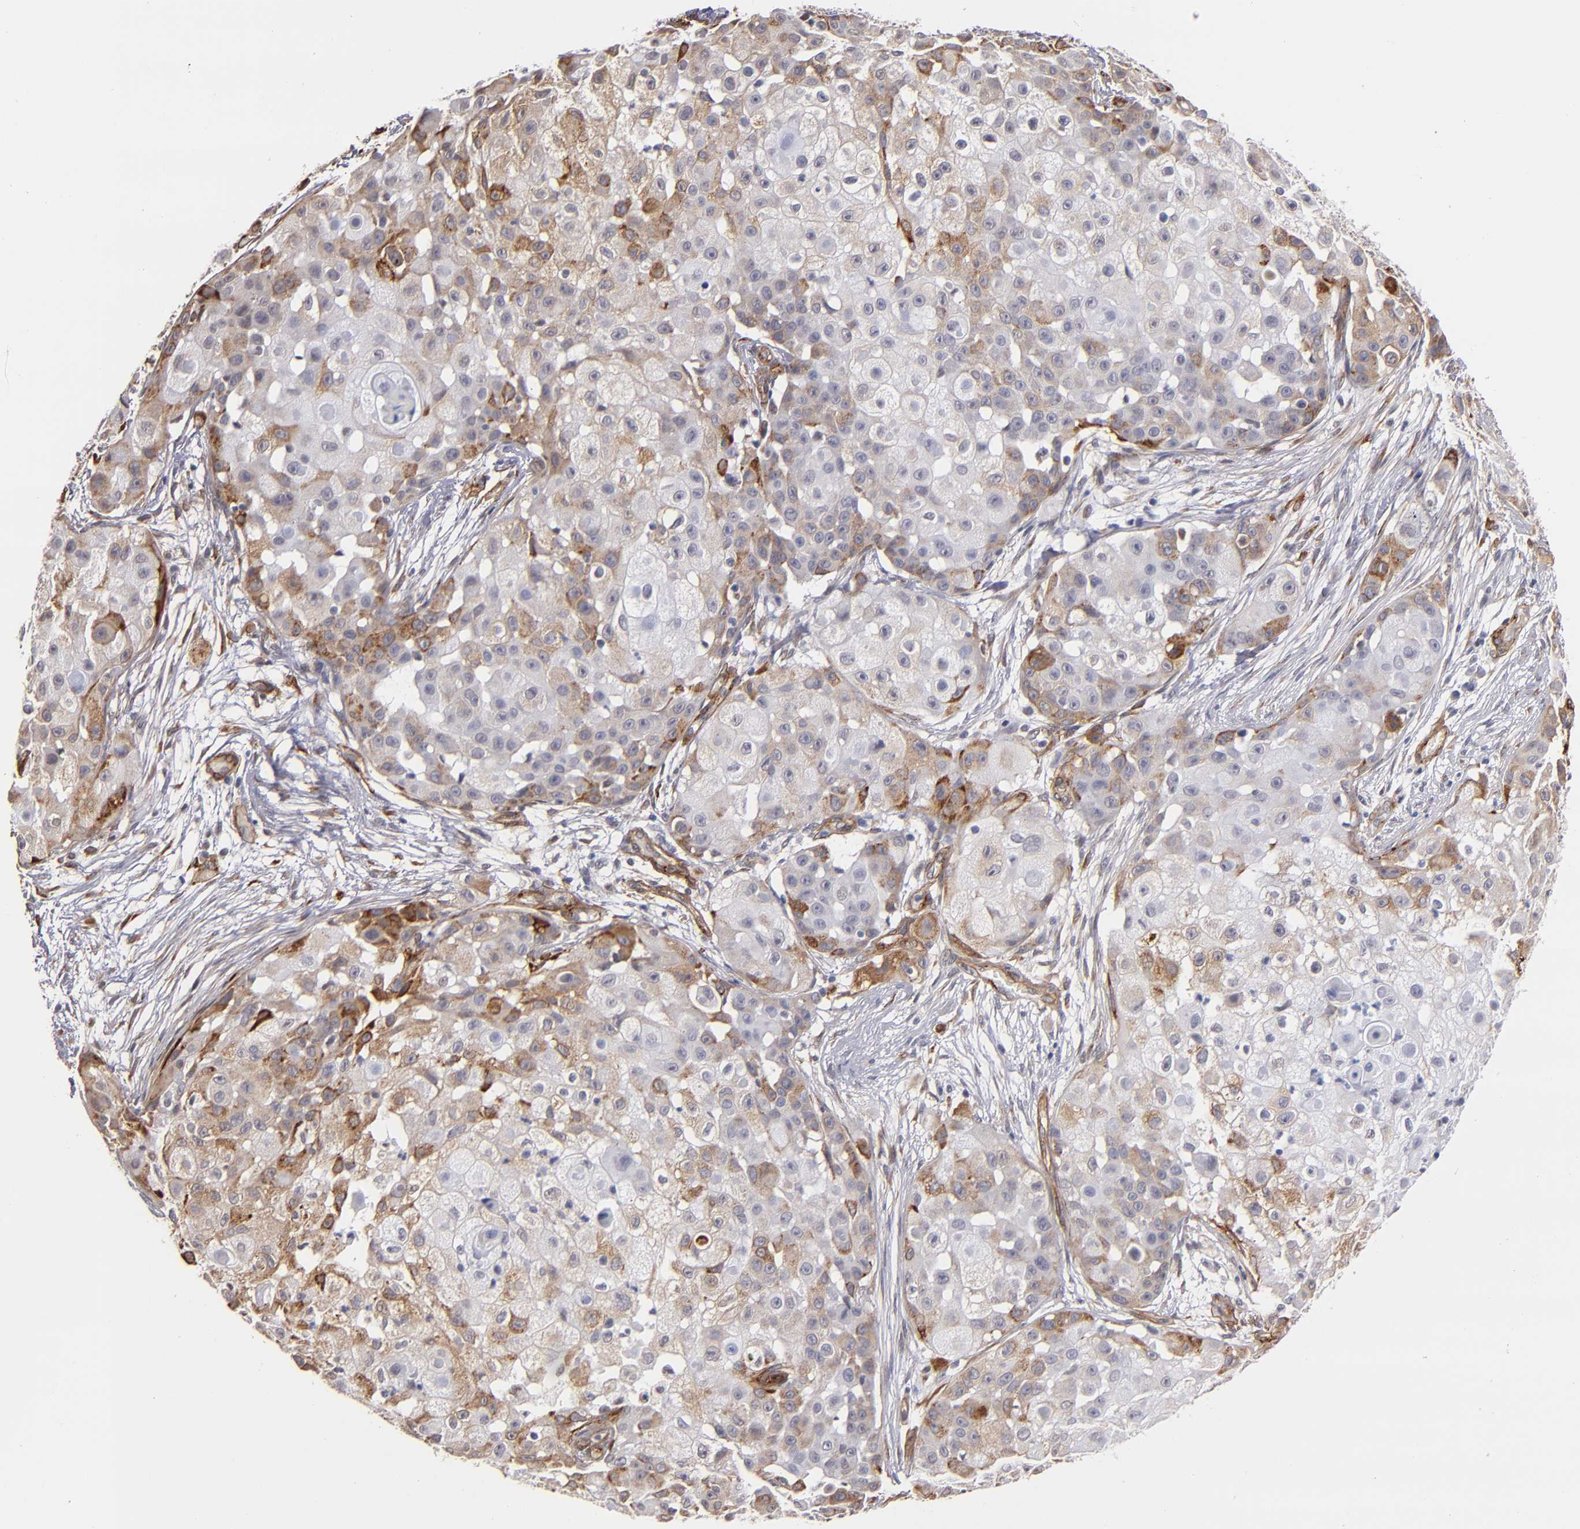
{"staining": {"intensity": "moderate", "quantity": "<25%", "location": "cytoplasmic/membranous"}, "tissue": "skin cancer", "cell_type": "Tumor cells", "image_type": "cancer", "snomed": [{"axis": "morphology", "description": "Squamous cell carcinoma, NOS"}, {"axis": "topography", "description": "Skin"}], "caption": "Immunohistochemistry micrograph of human squamous cell carcinoma (skin) stained for a protein (brown), which demonstrates low levels of moderate cytoplasmic/membranous expression in about <25% of tumor cells.", "gene": "LAMC1", "patient": {"sex": "female", "age": 57}}